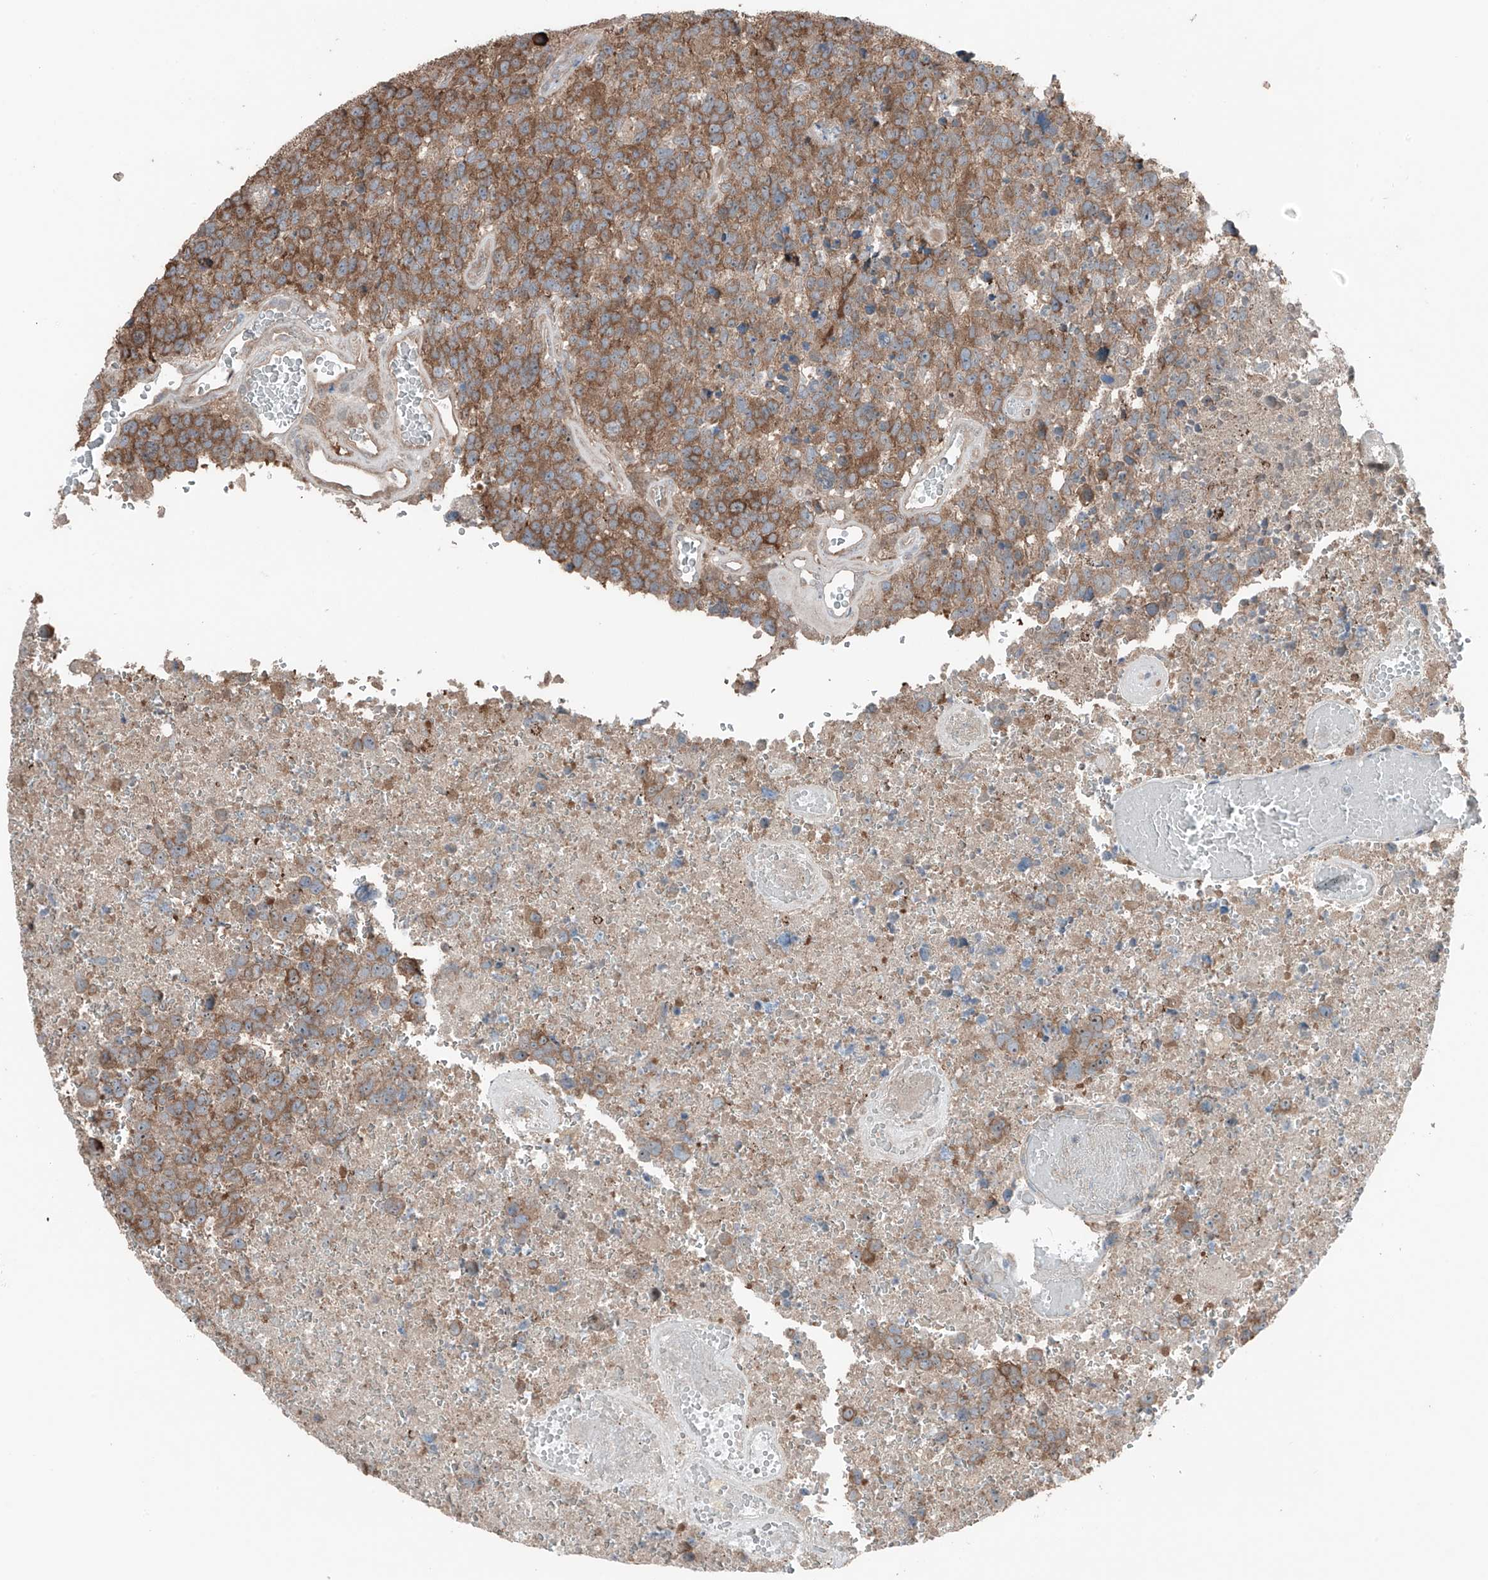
{"staining": {"intensity": "moderate", "quantity": ">75%", "location": "cytoplasmic/membranous"}, "tissue": "glioma", "cell_type": "Tumor cells", "image_type": "cancer", "snomed": [{"axis": "morphology", "description": "Glioma, malignant, High grade"}, {"axis": "topography", "description": "Brain"}], "caption": "Malignant glioma (high-grade) was stained to show a protein in brown. There is medium levels of moderate cytoplasmic/membranous staining in approximately >75% of tumor cells.", "gene": "TXNDC9", "patient": {"sex": "male", "age": 69}}